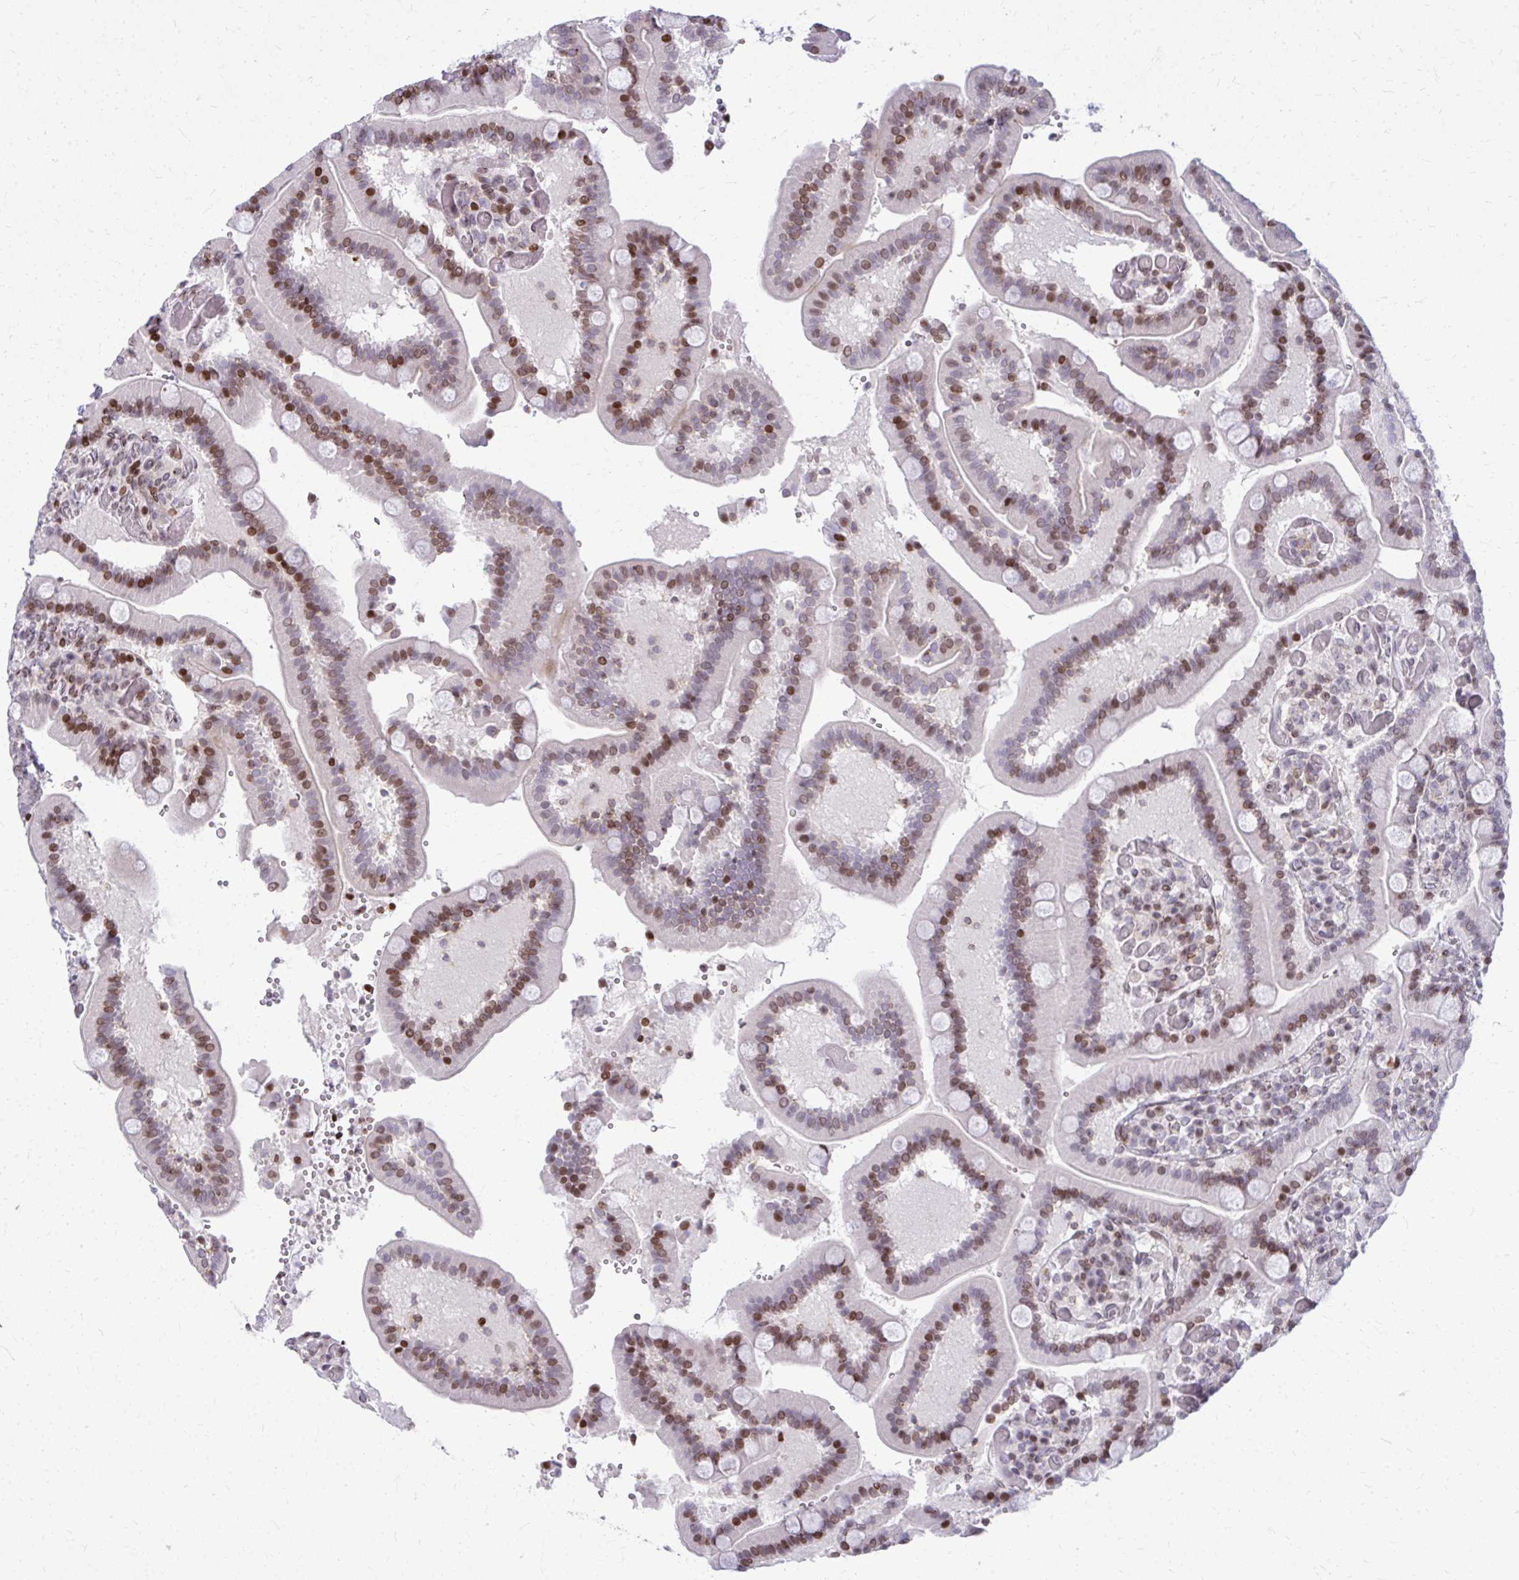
{"staining": {"intensity": "moderate", "quantity": ">75%", "location": "nuclear"}, "tissue": "duodenum", "cell_type": "Glandular cells", "image_type": "normal", "snomed": [{"axis": "morphology", "description": "Normal tissue, NOS"}, {"axis": "topography", "description": "Duodenum"}], "caption": "DAB (3,3'-diaminobenzidine) immunohistochemical staining of normal duodenum demonstrates moderate nuclear protein positivity in about >75% of glandular cells.", "gene": "AP5M1", "patient": {"sex": "female", "age": 62}}